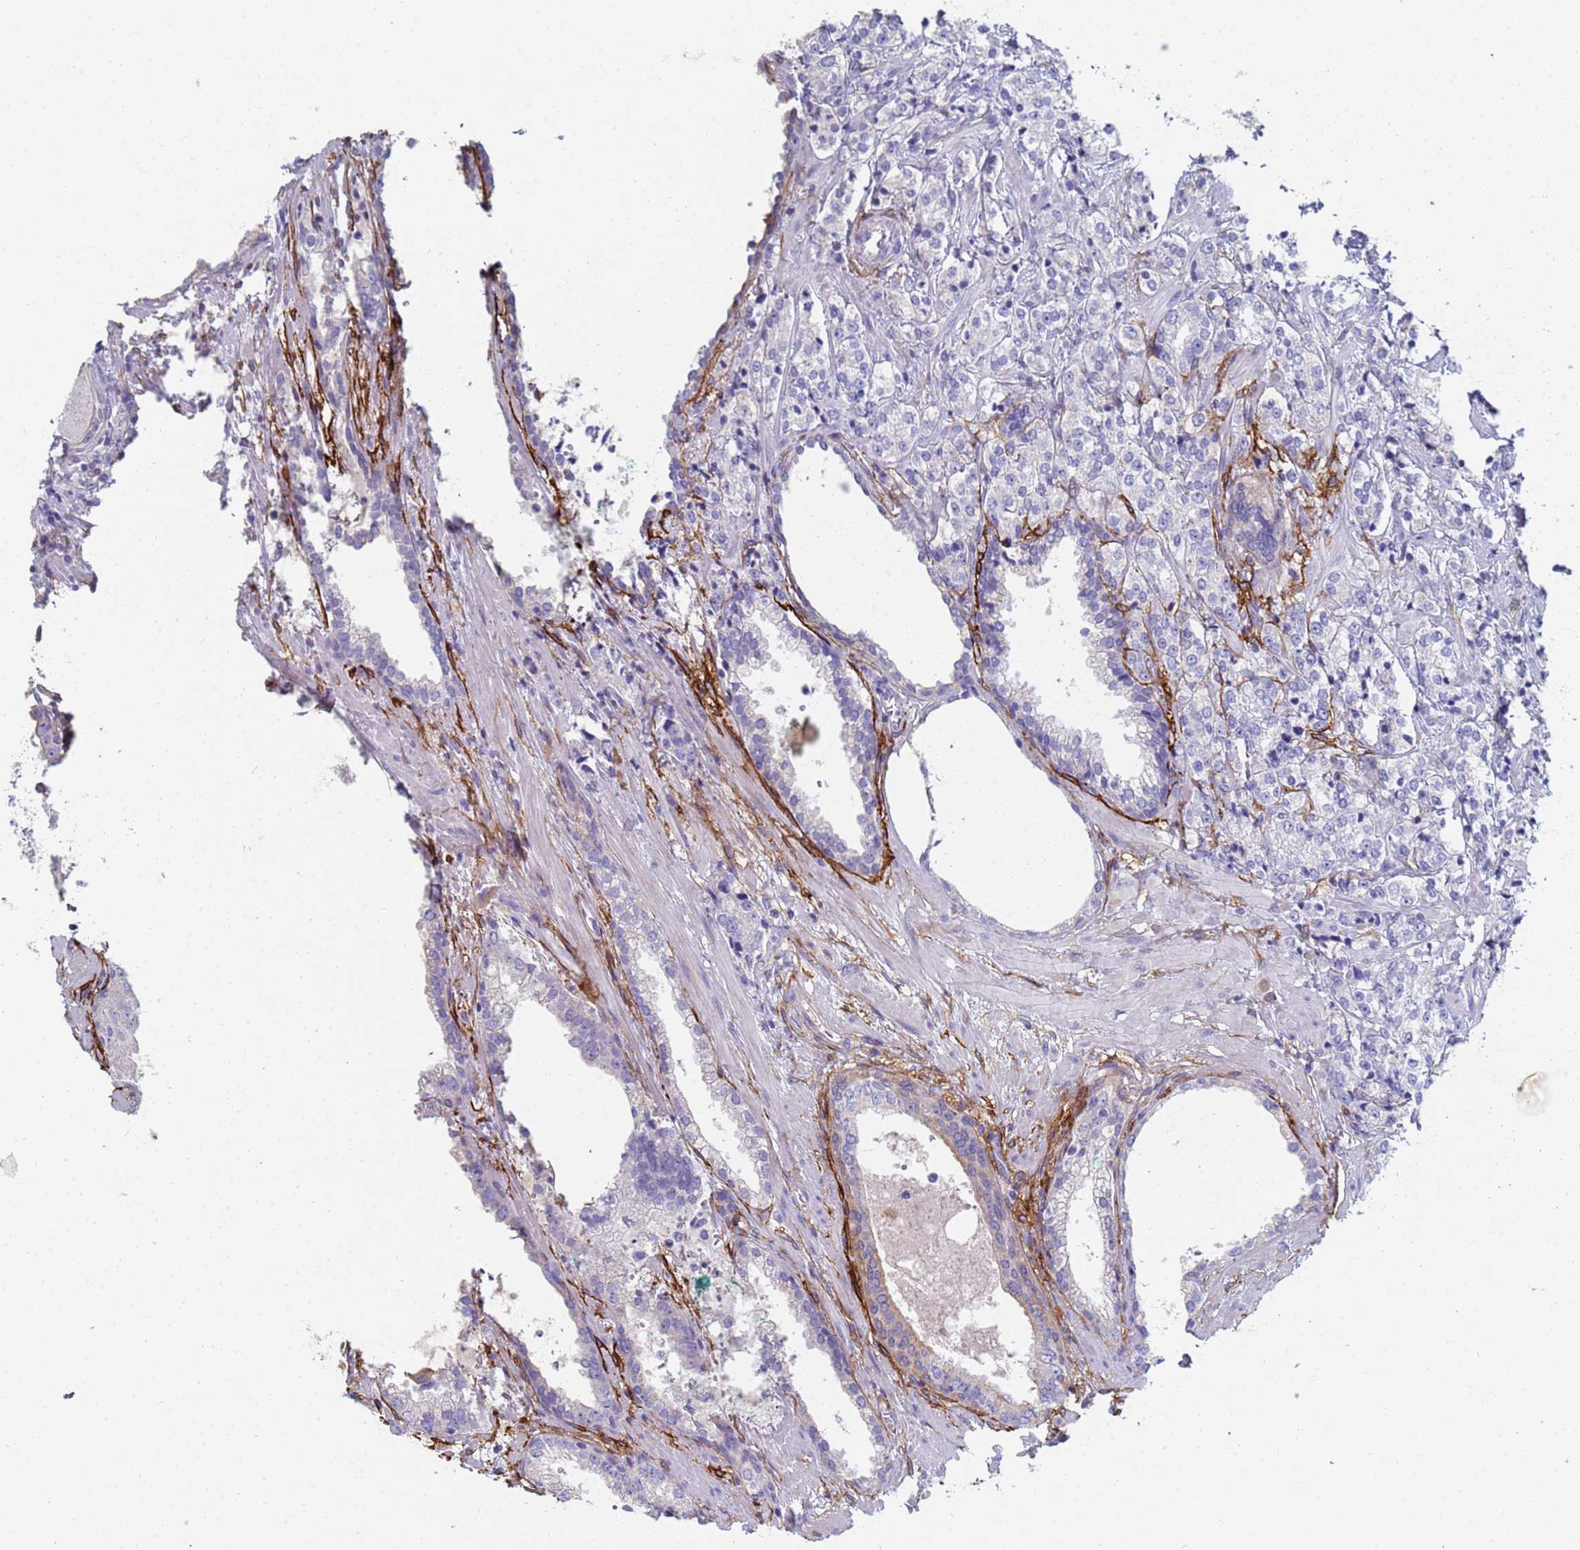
{"staining": {"intensity": "negative", "quantity": "none", "location": "none"}, "tissue": "prostate cancer", "cell_type": "Tumor cells", "image_type": "cancer", "snomed": [{"axis": "morphology", "description": "Adenocarcinoma, High grade"}, {"axis": "topography", "description": "Prostate"}], "caption": "Micrograph shows no protein staining in tumor cells of high-grade adenocarcinoma (prostate) tissue.", "gene": "ABCA8", "patient": {"sex": "male", "age": 69}}